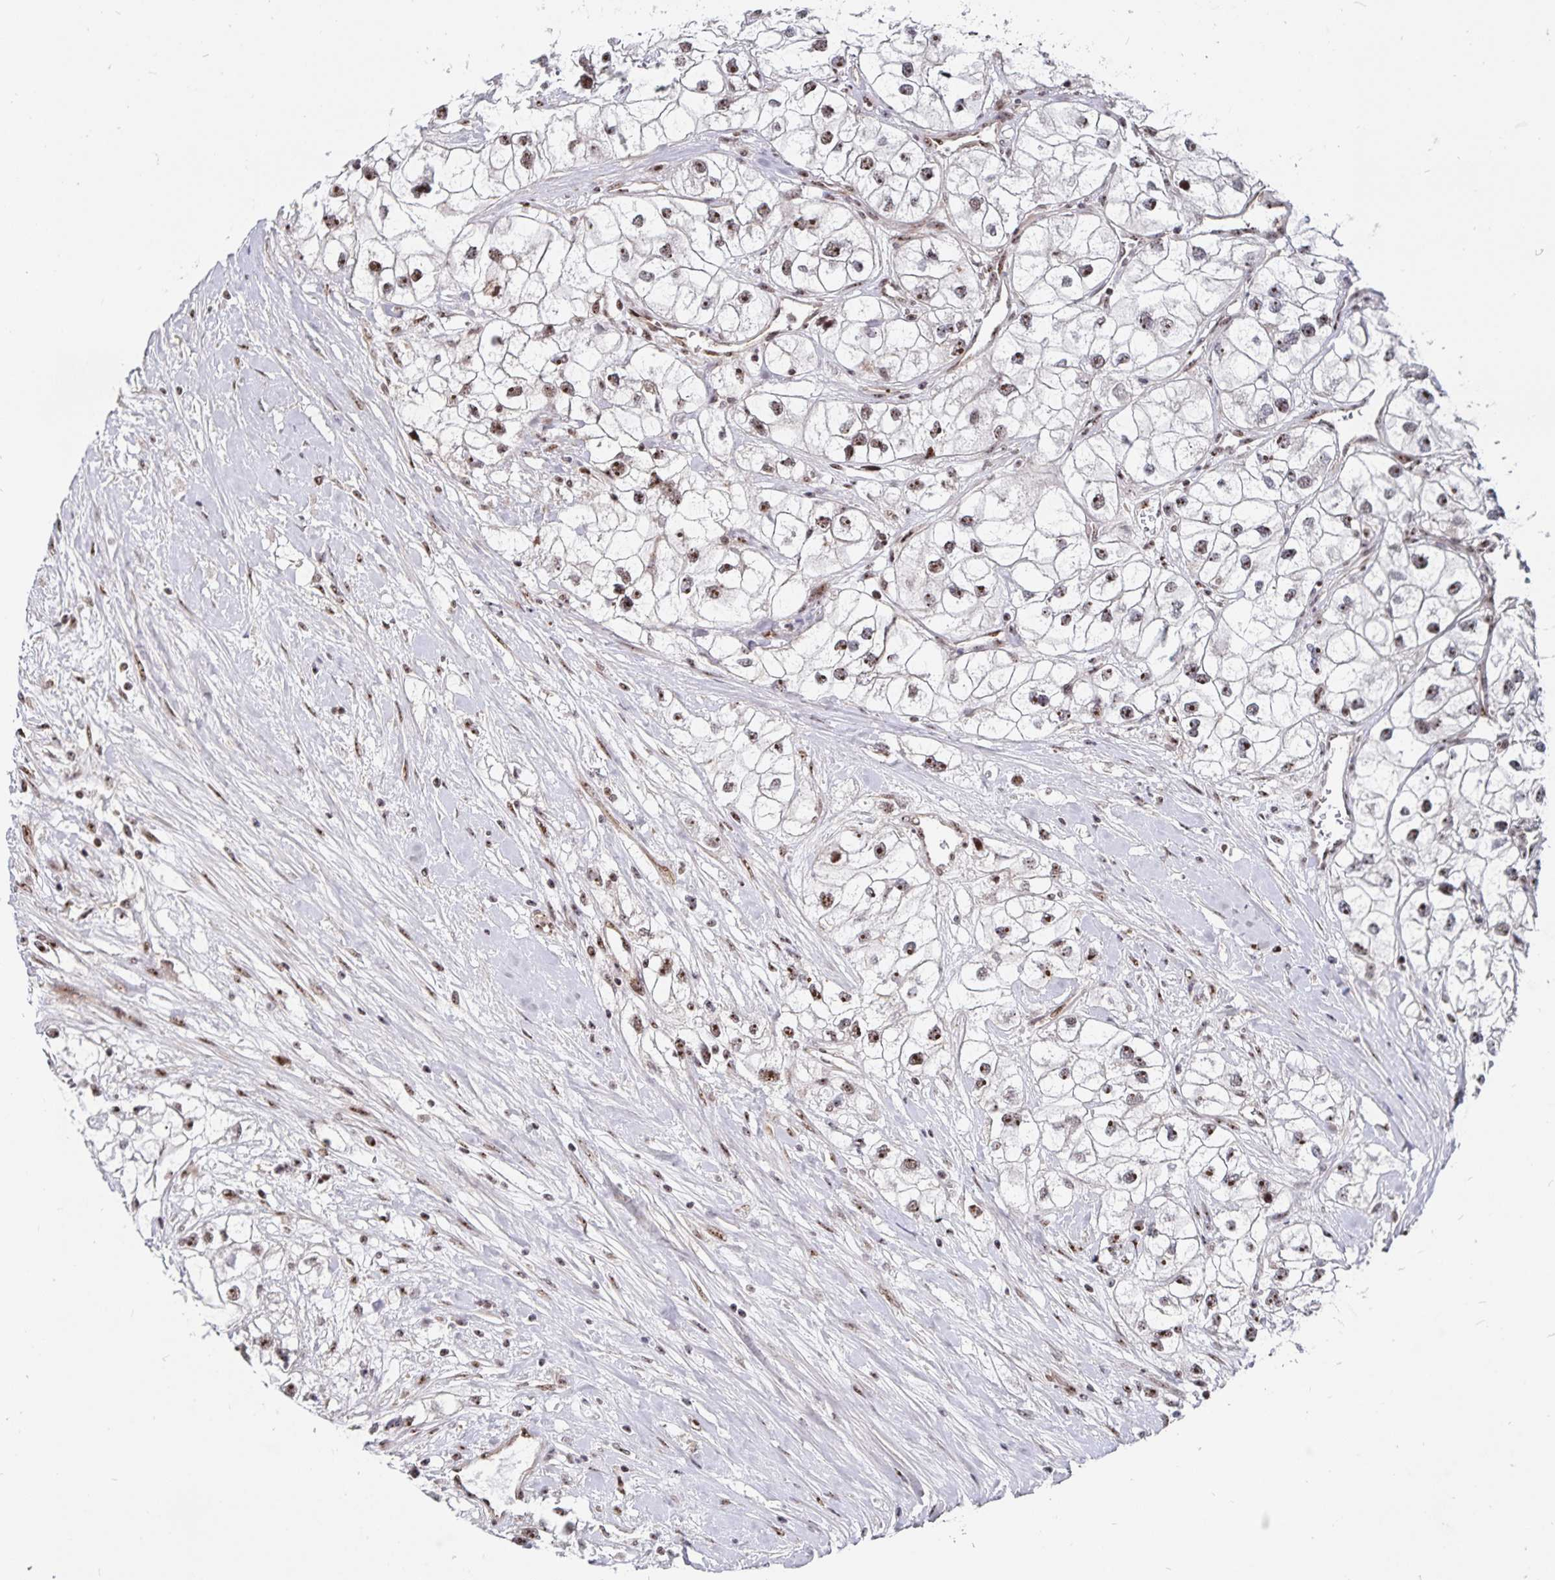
{"staining": {"intensity": "moderate", "quantity": ">75%", "location": "nuclear"}, "tissue": "renal cancer", "cell_type": "Tumor cells", "image_type": "cancer", "snomed": [{"axis": "morphology", "description": "Adenocarcinoma, NOS"}, {"axis": "topography", "description": "Kidney"}], "caption": "An IHC histopathology image of neoplastic tissue is shown. Protein staining in brown labels moderate nuclear positivity in renal adenocarcinoma within tumor cells.", "gene": "LAS1L", "patient": {"sex": "male", "age": 59}}